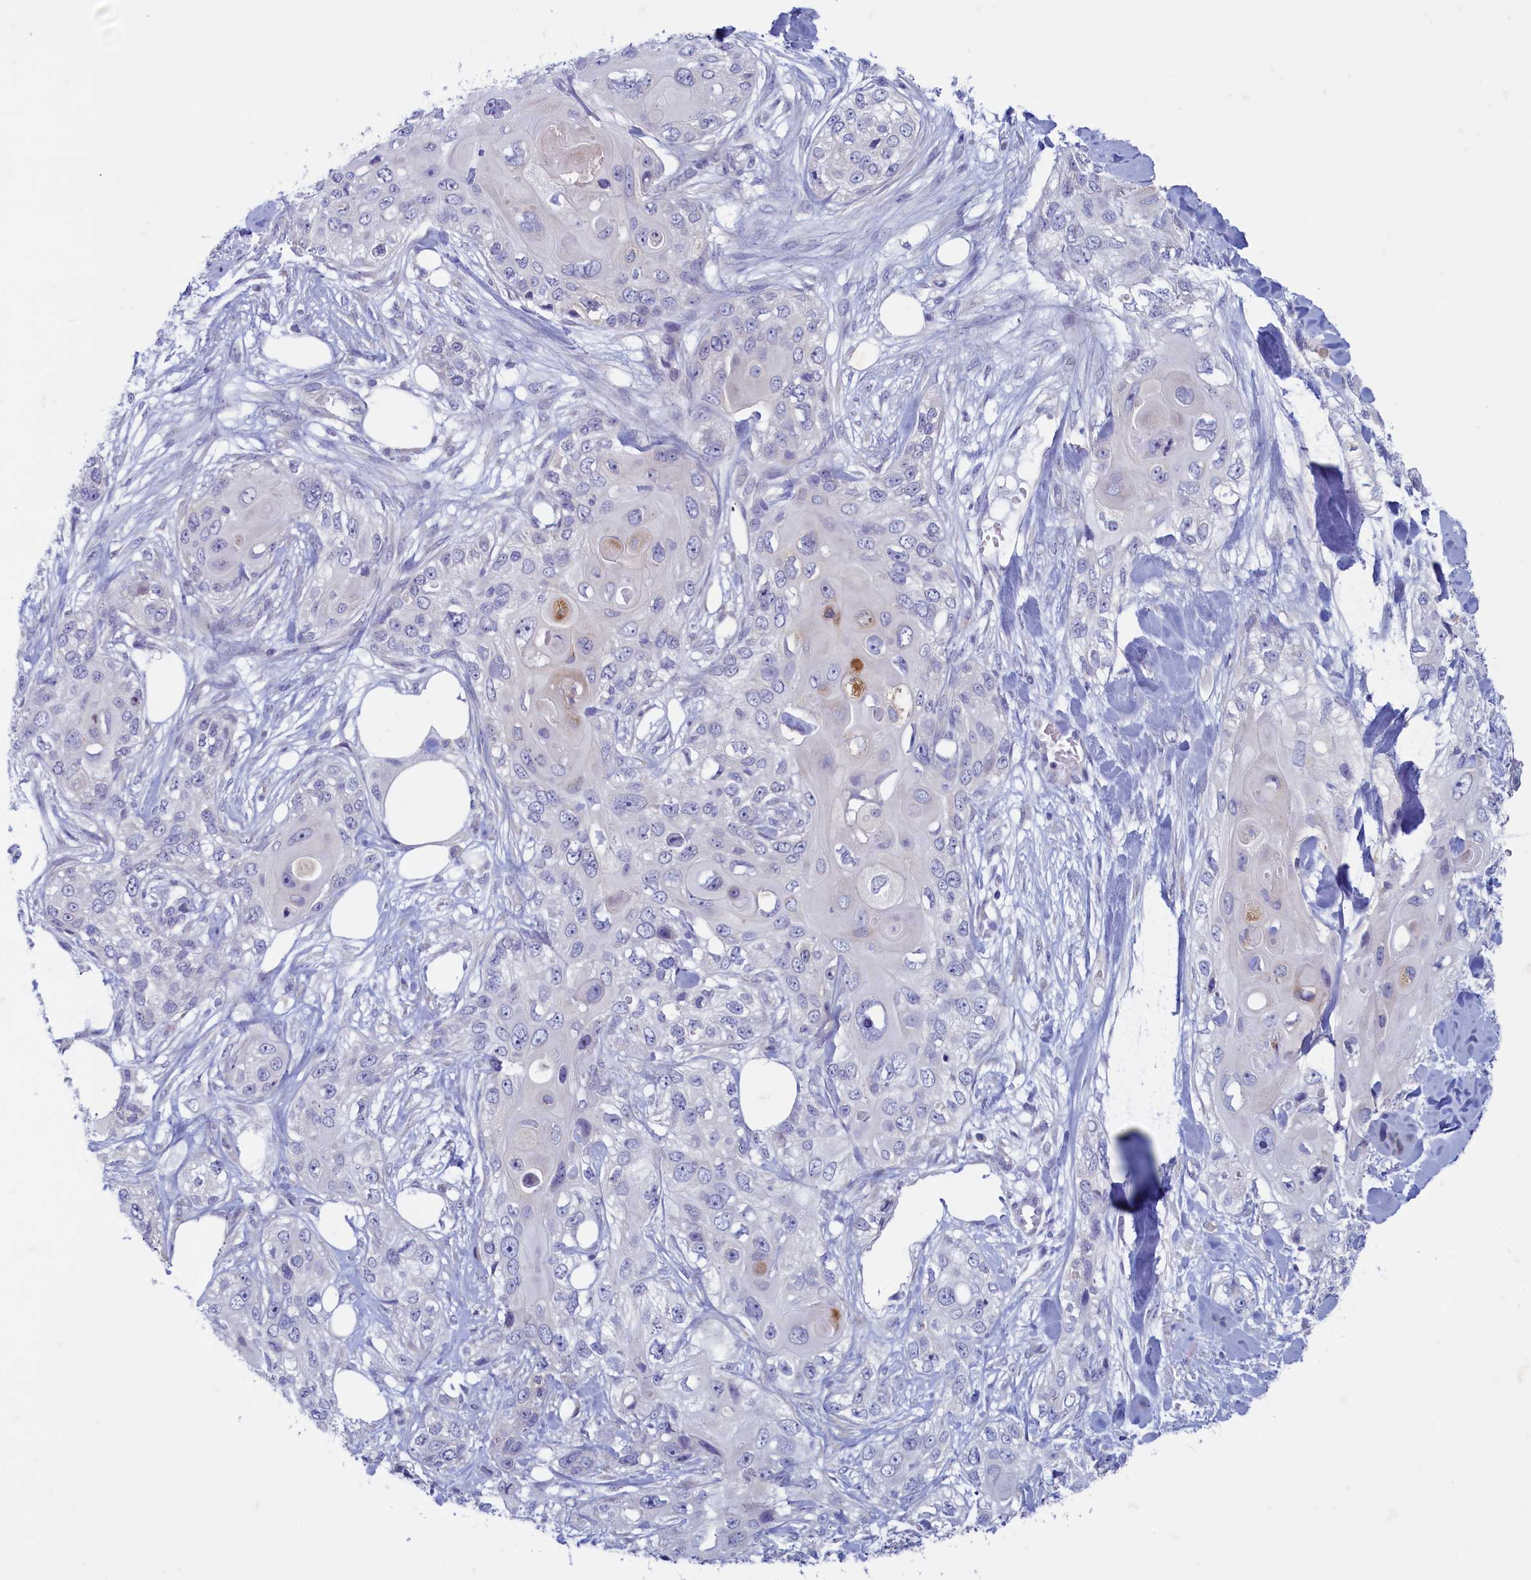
{"staining": {"intensity": "negative", "quantity": "none", "location": "none"}, "tissue": "skin cancer", "cell_type": "Tumor cells", "image_type": "cancer", "snomed": [{"axis": "morphology", "description": "Normal tissue, NOS"}, {"axis": "morphology", "description": "Squamous cell carcinoma, NOS"}, {"axis": "topography", "description": "Skin"}], "caption": "This photomicrograph is of squamous cell carcinoma (skin) stained with immunohistochemistry (IHC) to label a protein in brown with the nuclei are counter-stained blue. There is no expression in tumor cells.", "gene": "MAP1LC3A", "patient": {"sex": "male", "age": 72}}